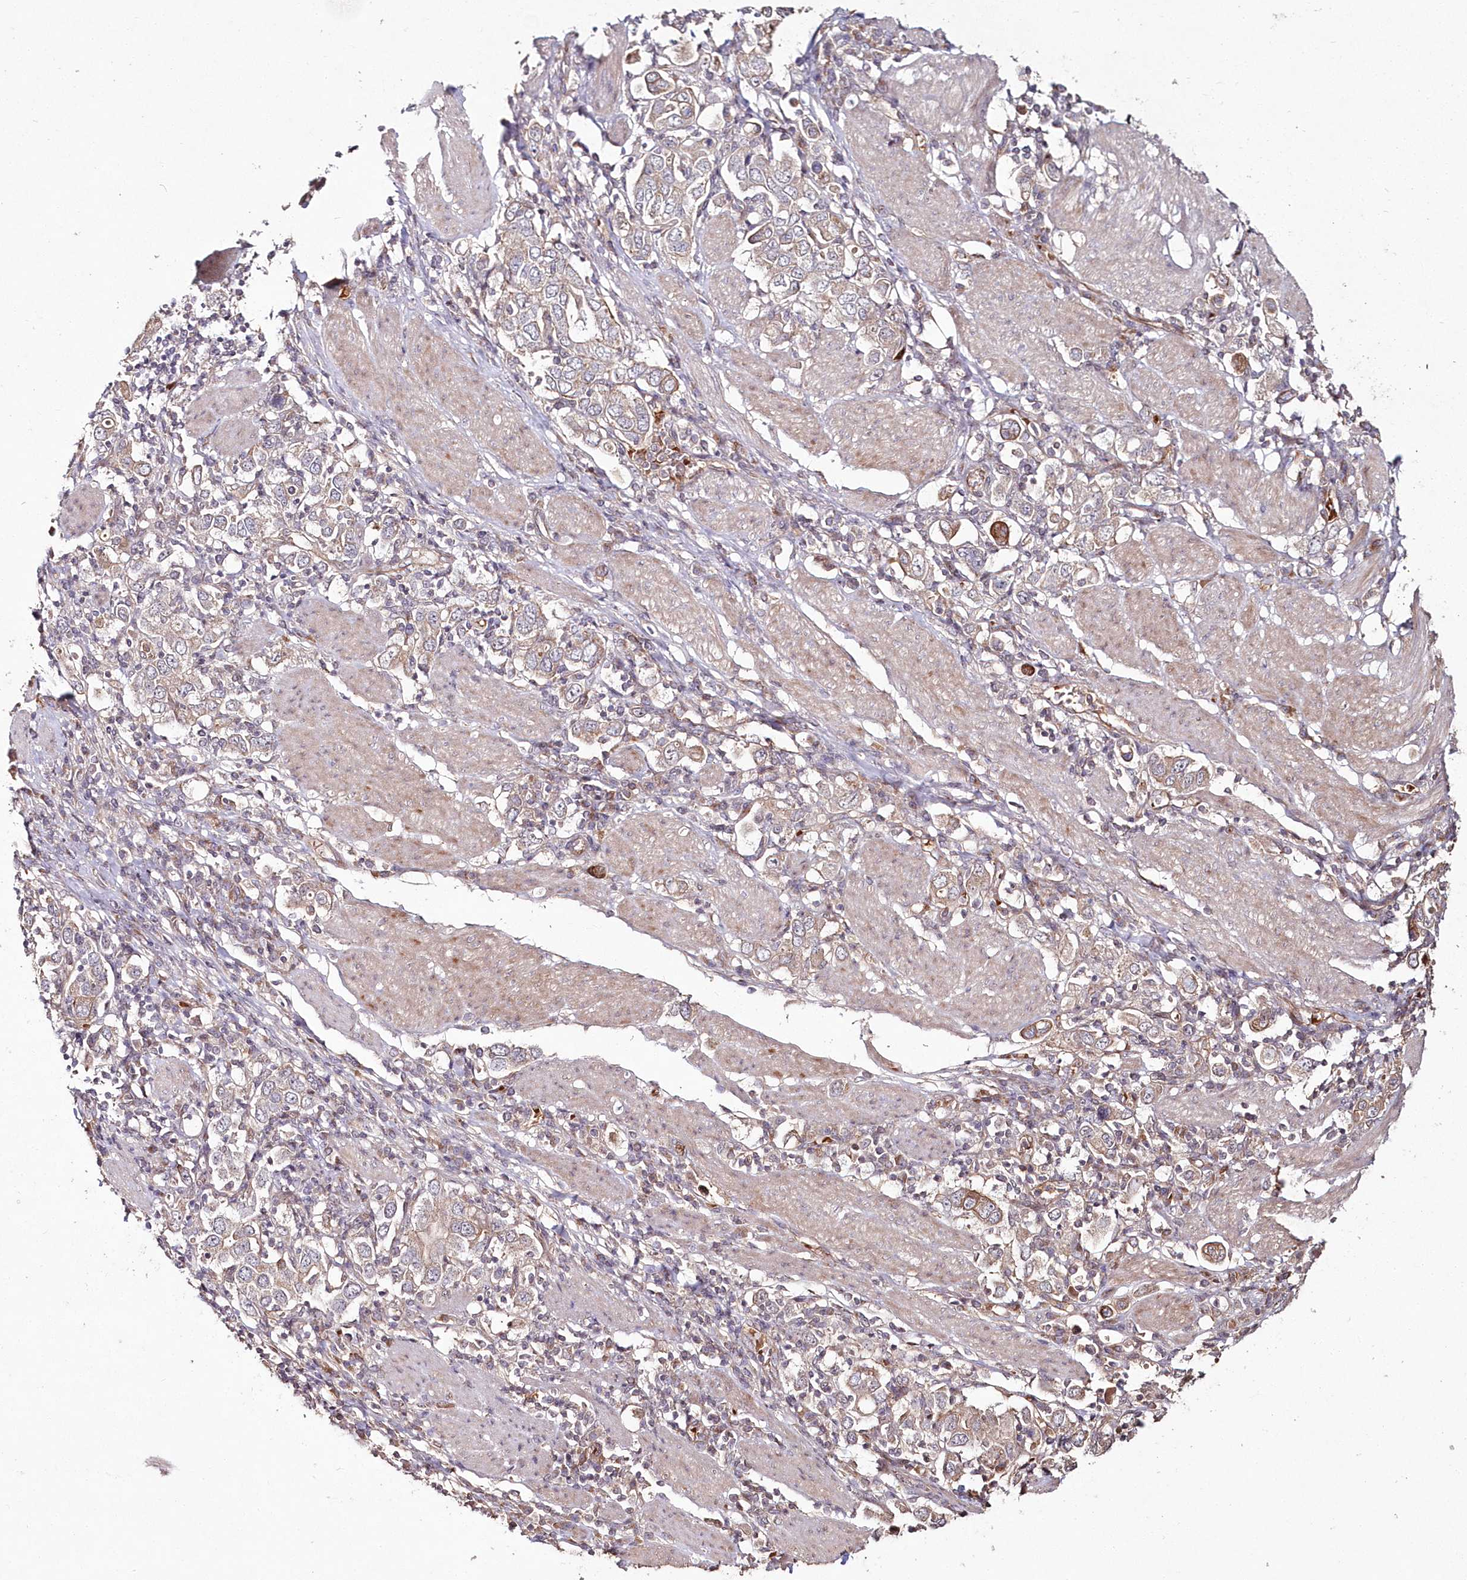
{"staining": {"intensity": "moderate", "quantity": "25%-75%", "location": "cytoplasmic/membranous"}, "tissue": "stomach cancer", "cell_type": "Tumor cells", "image_type": "cancer", "snomed": [{"axis": "morphology", "description": "Adenocarcinoma, NOS"}, {"axis": "topography", "description": "Stomach, upper"}], "caption": "Immunohistochemical staining of stomach cancer displays moderate cytoplasmic/membranous protein staining in about 25%-75% of tumor cells.", "gene": "HYCC2", "patient": {"sex": "male", "age": 62}}